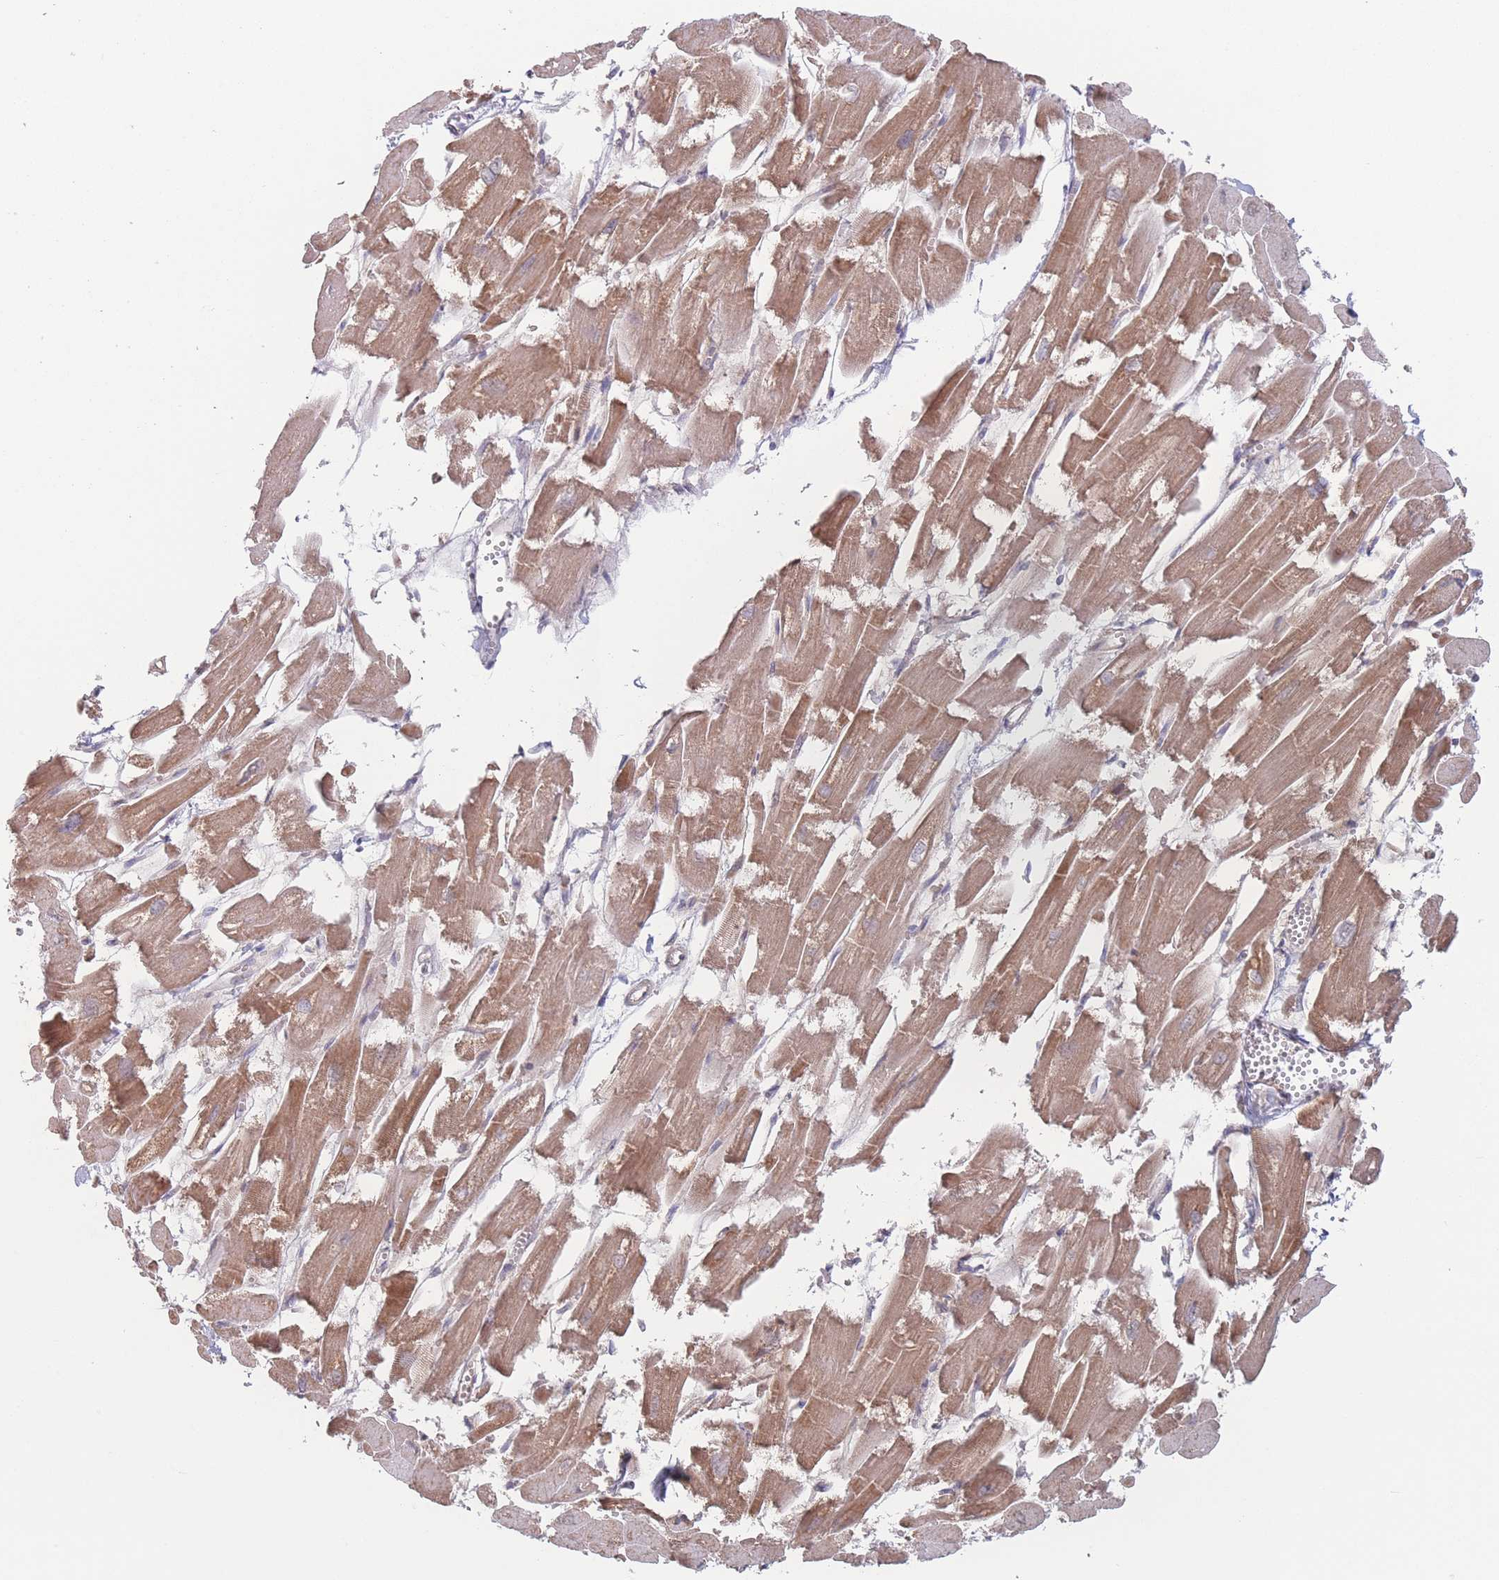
{"staining": {"intensity": "moderate", "quantity": ">75%", "location": "cytoplasmic/membranous"}, "tissue": "heart muscle", "cell_type": "Cardiomyocytes", "image_type": "normal", "snomed": [{"axis": "morphology", "description": "Normal tissue, NOS"}, {"axis": "topography", "description": "Heart"}], "caption": "IHC (DAB (3,3'-diaminobenzidine)) staining of benign human heart muscle displays moderate cytoplasmic/membranous protein positivity in approximately >75% of cardiomyocytes.", "gene": "PPM1A", "patient": {"sex": "male", "age": 54}}